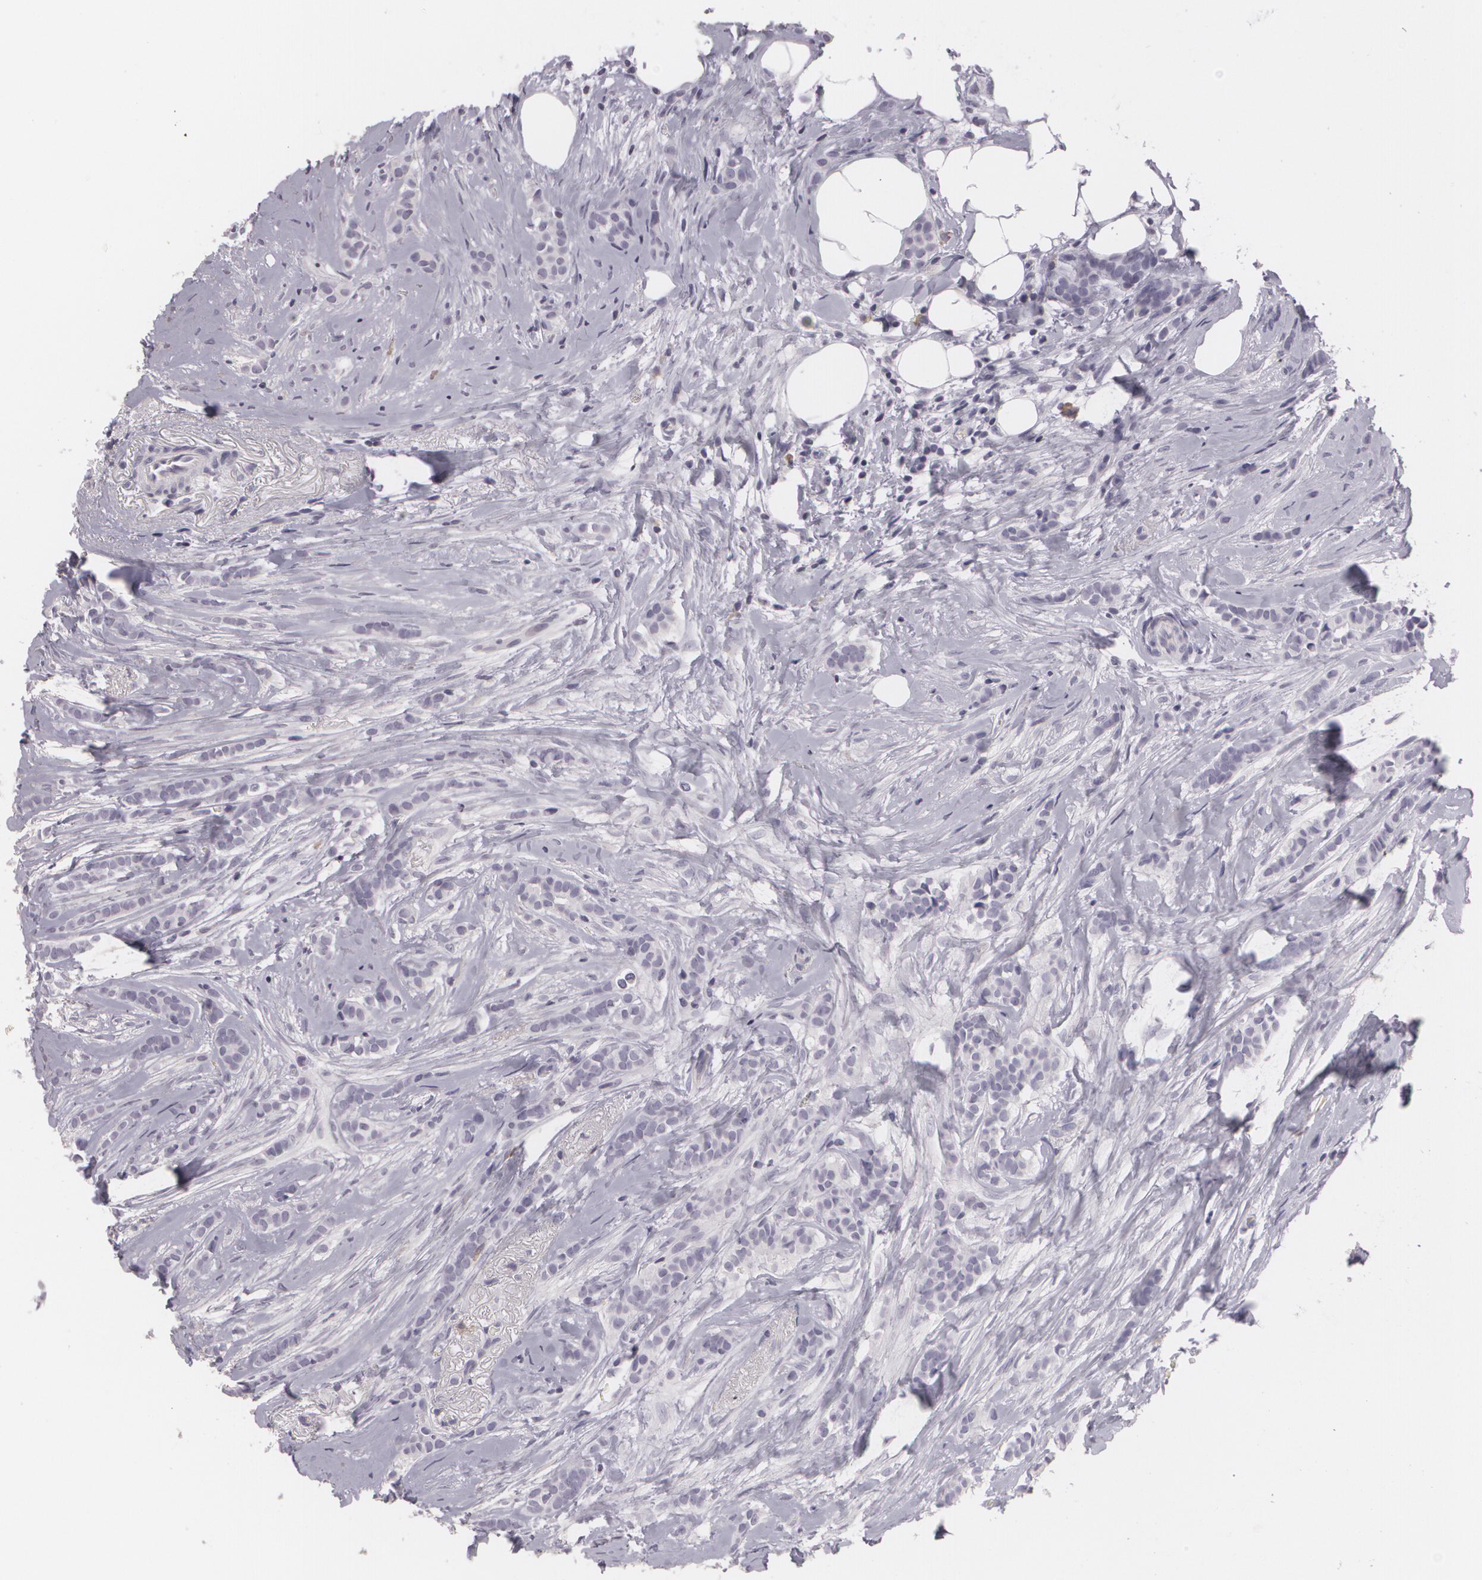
{"staining": {"intensity": "negative", "quantity": "none", "location": "none"}, "tissue": "breast cancer", "cell_type": "Tumor cells", "image_type": "cancer", "snomed": [{"axis": "morphology", "description": "Lobular carcinoma"}, {"axis": "topography", "description": "Breast"}], "caption": "This is an immunohistochemistry (IHC) micrograph of human breast lobular carcinoma. There is no staining in tumor cells.", "gene": "MAP2", "patient": {"sex": "female", "age": 56}}